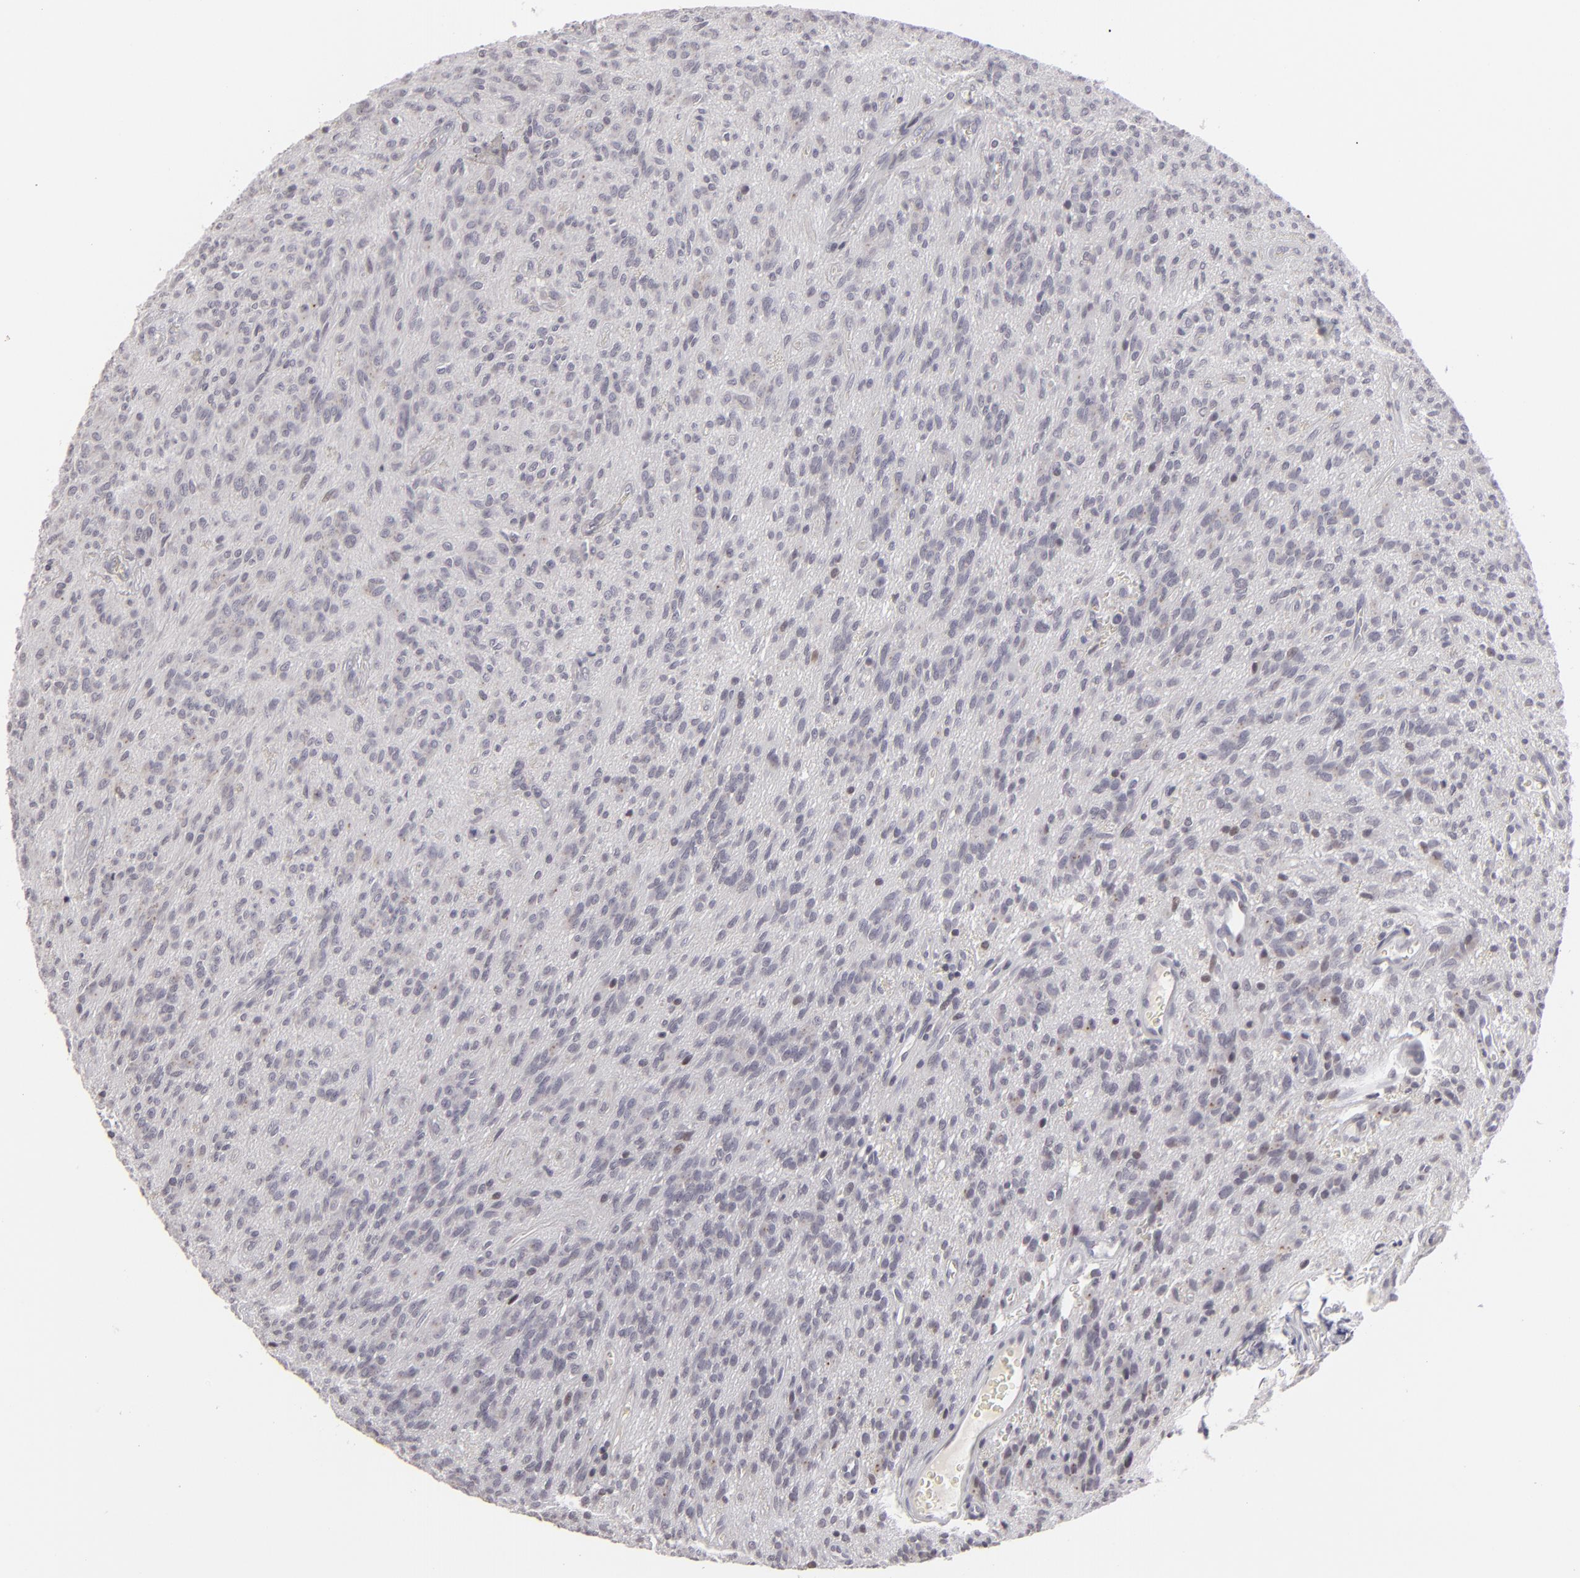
{"staining": {"intensity": "negative", "quantity": "none", "location": "none"}, "tissue": "glioma", "cell_type": "Tumor cells", "image_type": "cancer", "snomed": [{"axis": "morphology", "description": "Glioma, malignant, Low grade"}, {"axis": "topography", "description": "Brain"}], "caption": "Human glioma stained for a protein using immunohistochemistry demonstrates no positivity in tumor cells.", "gene": "CLDN2", "patient": {"sex": "female", "age": 15}}